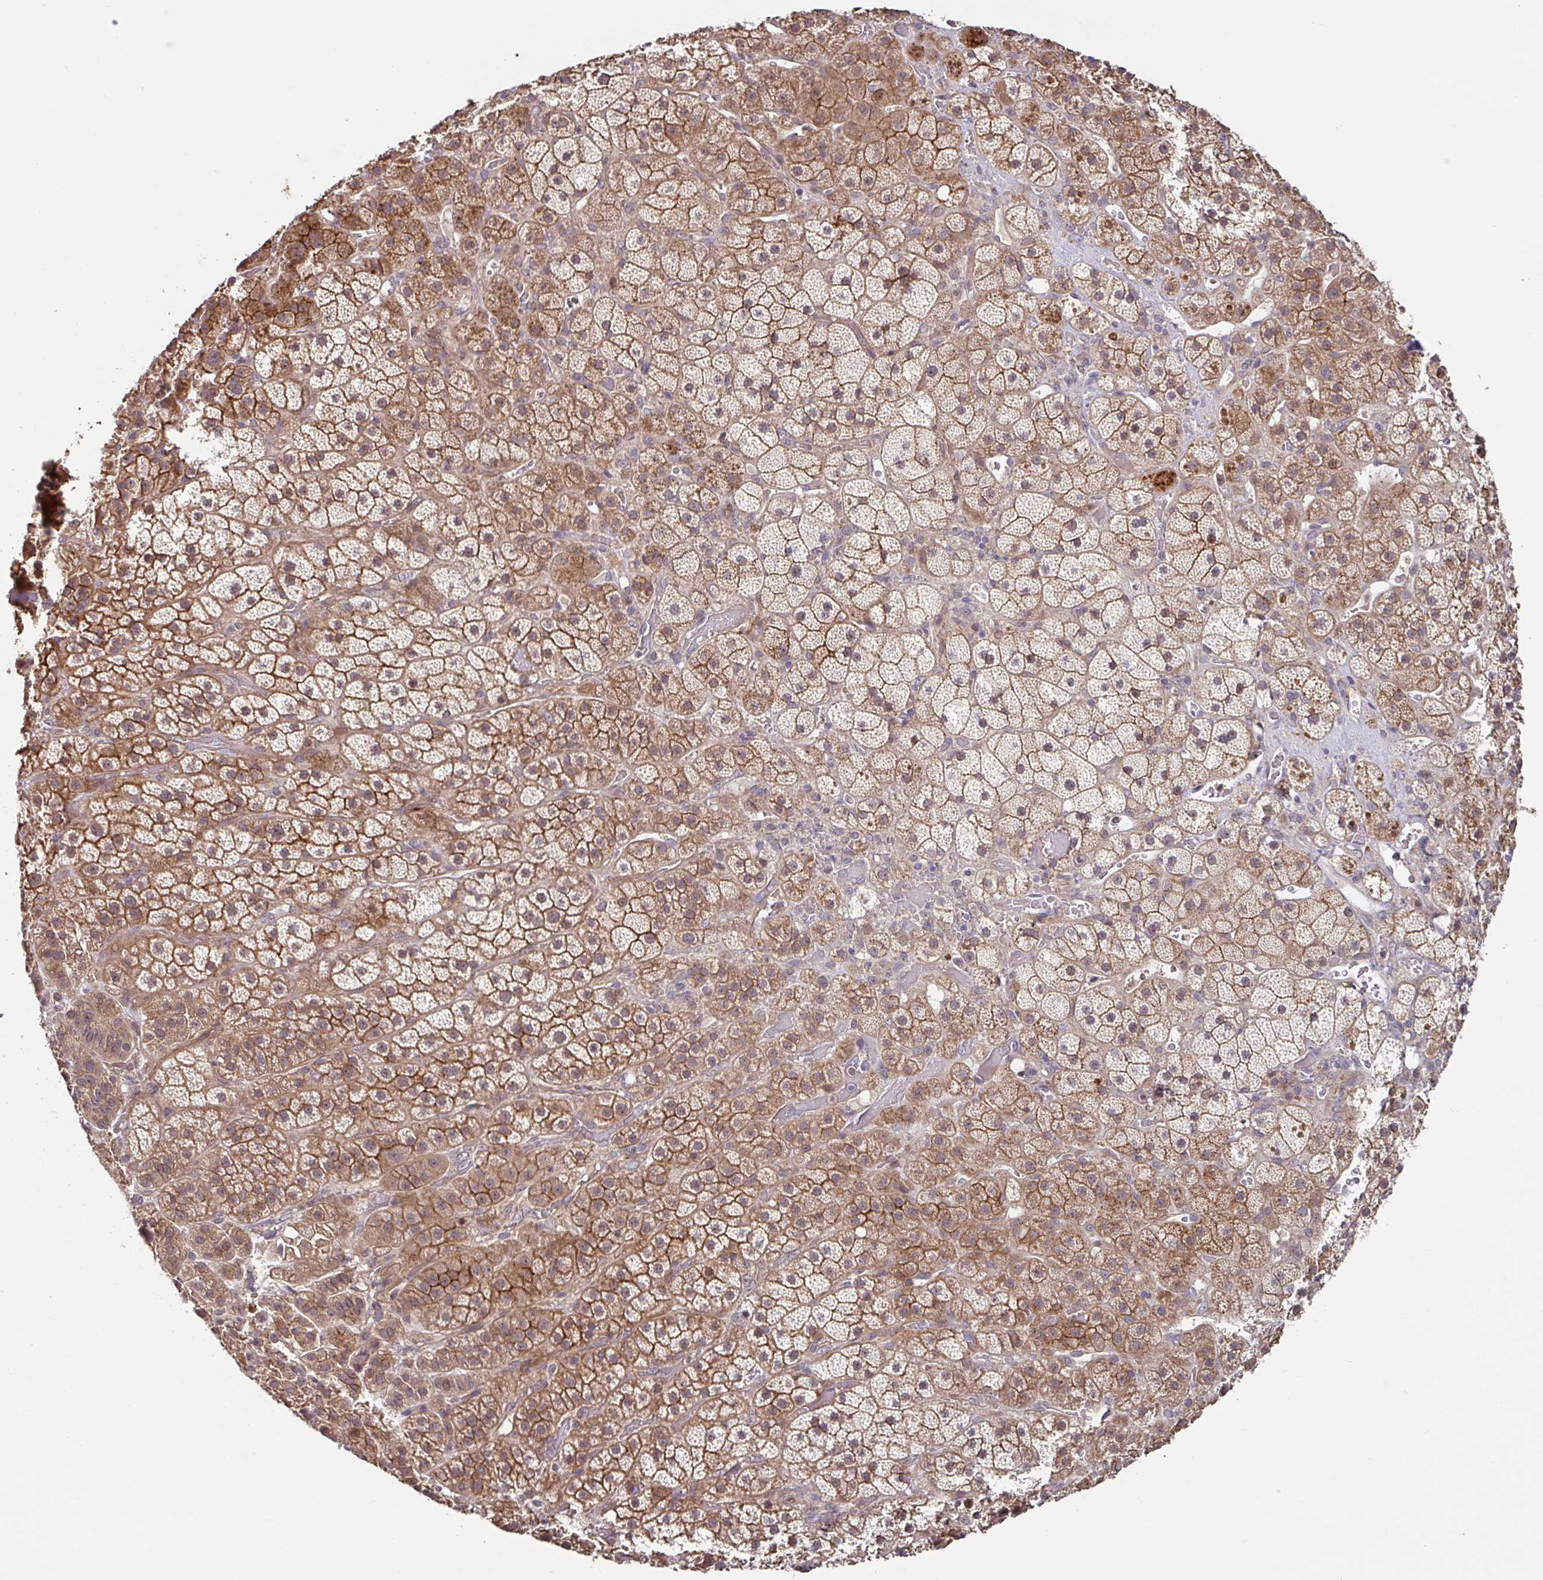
{"staining": {"intensity": "moderate", "quantity": ">75%", "location": "cytoplasmic/membranous,nuclear"}, "tissue": "adrenal gland", "cell_type": "Glandular cells", "image_type": "normal", "snomed": [{"axis": "morphology", "description": "Normal tissue, NOS"}, {"axis": "topography", "description": "Adrenal gland"}], "caption": "Human adrenal gland stained for a protein (brown) reveals moderate cytoplasmic/membranous,nuclear positive staining in approximately >75% of glandular cells.", "gene": "STYXL1", "patient": {"sex": "male", "age": 57}}